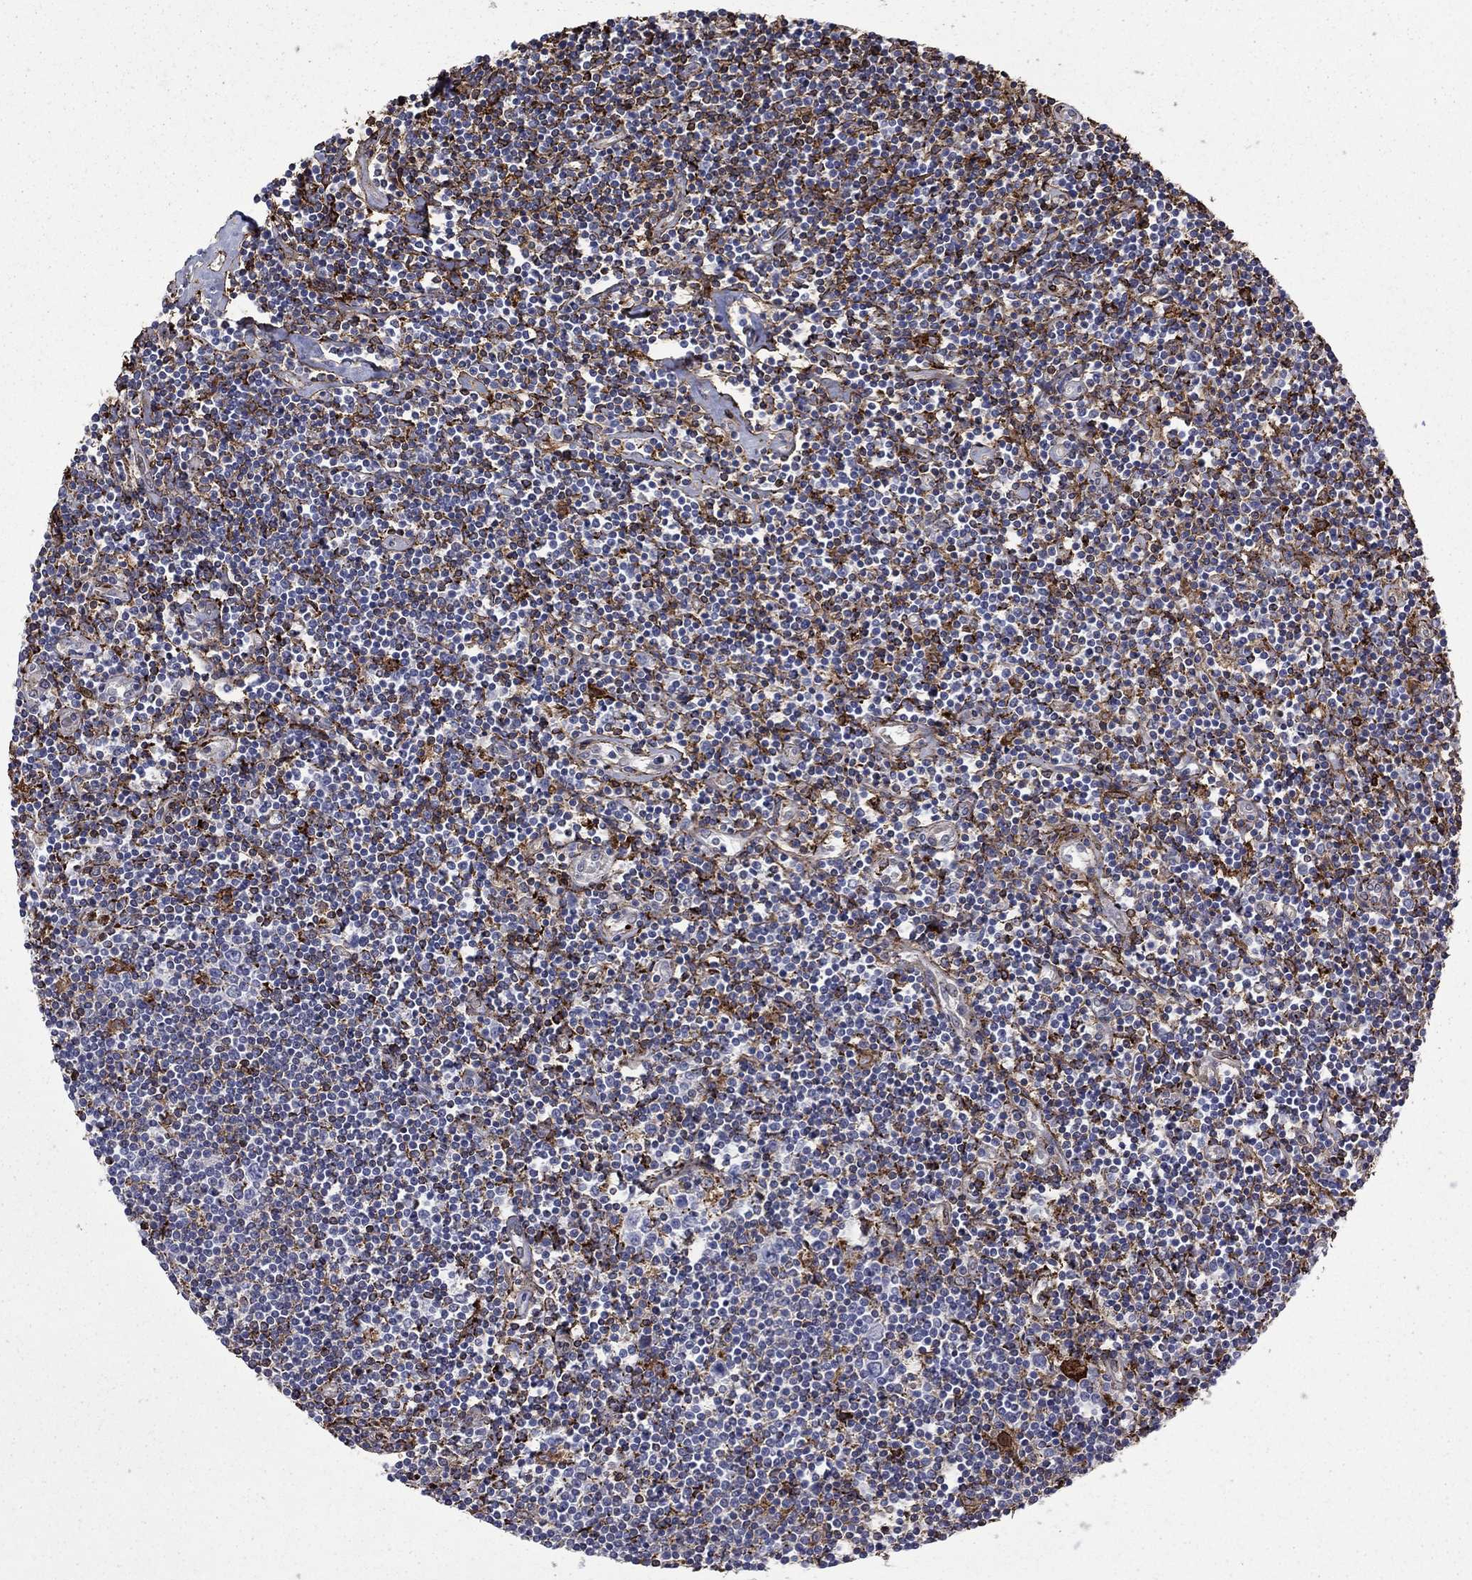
{"staining": {"intensity": "negative", "quantity": "none", "location": "none"}, "tissue": "lymphoma", "cell_type": "Tumor cells", "image_type": "cancer", "snomed": [{"axis": "morphology", "description": "Hodgkin's disease, NOS"}, {"axis": "topography", "description": "Lymph node"}], "caption": "An immunohistochemistry histopathology image of Hodgkin's disease is shown. There is no staining in tumor cells of Hodgkin's disease.", "gene": "PLAU", "patient": {"sex": "male", "age": 40}}